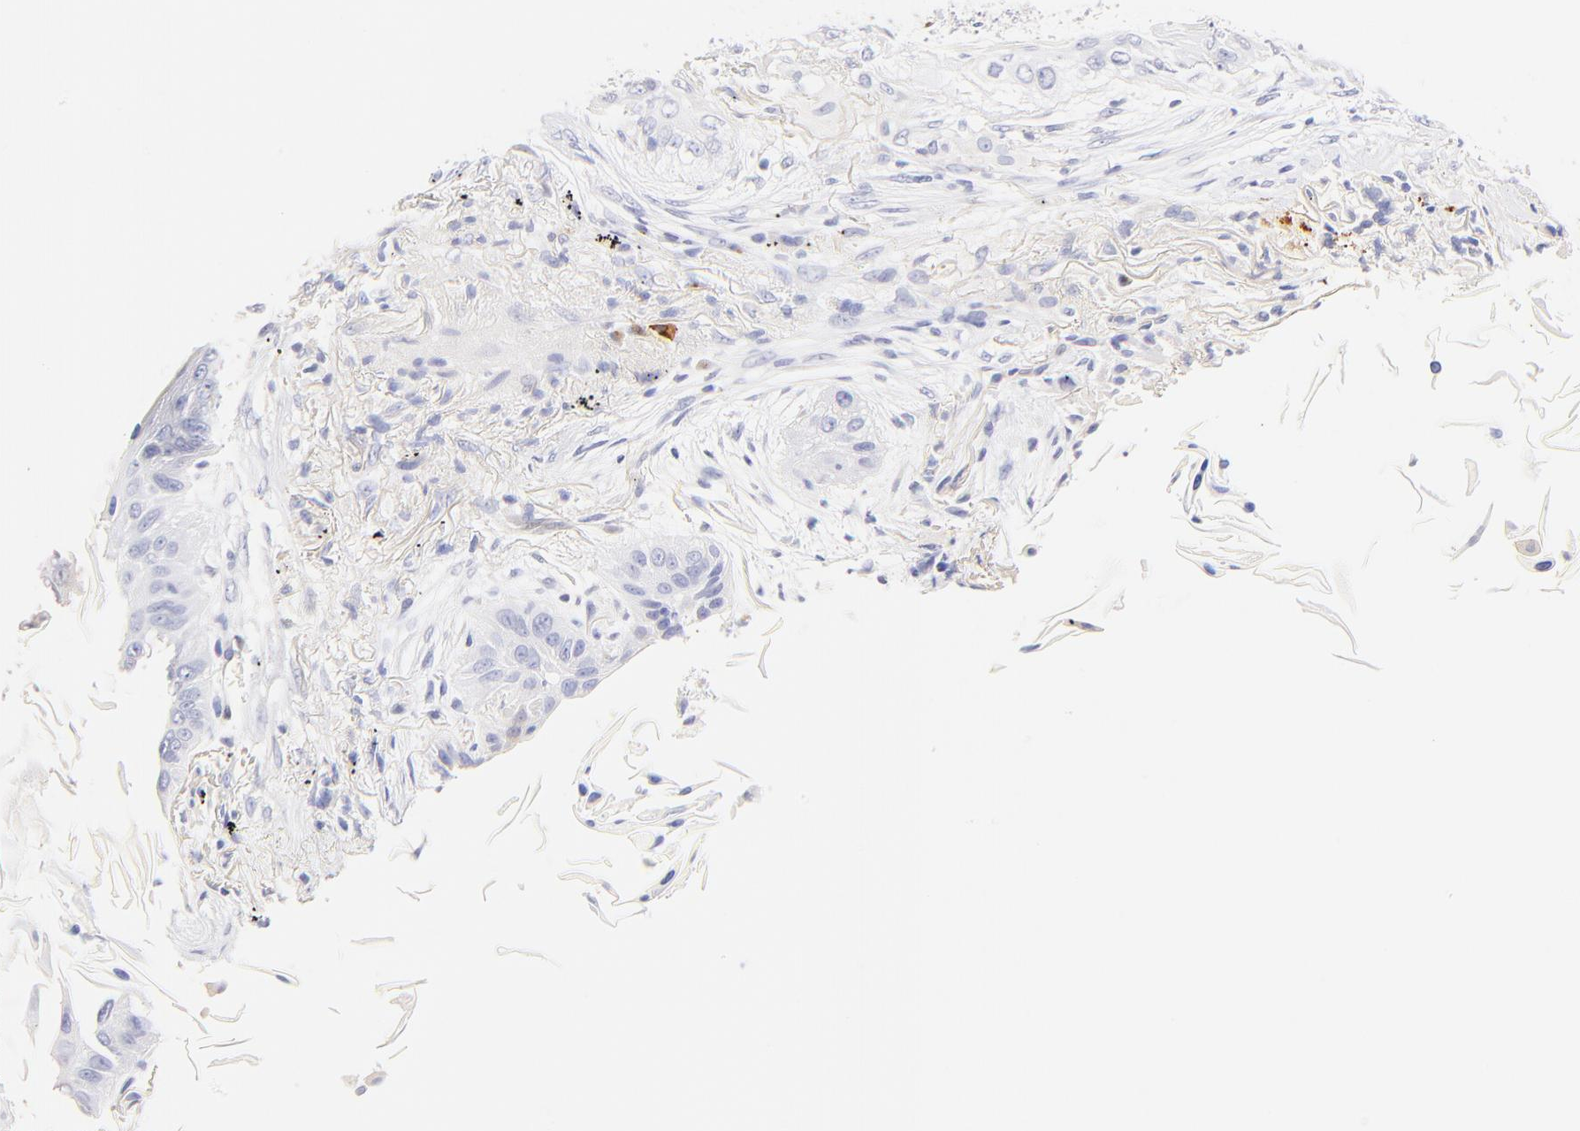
{"staining": {"intensity": "negative", "quantity": "none", "location": "none"}, "tissue": "lung cancer", "cell_type": "Tumor cells", "image_type": "cancer", "snomed": [{"axis": "morphology", "description": "Squamous cell carcinoma, NOS"}, {"axis": "topography", "description": "Lung"}], "caption": "An immunohistochemistry histopathology image of lung squamous cell carcinoma is shown. There is no staining in tumor cells of lung squamous cell carcinoma. Brightfield microscopy of IHC stained with DAB (brown) and hematoxylin (blue), captured at high magnification.", "gene": "ASB9", "patient": {"sex": "female", "age": 67}}